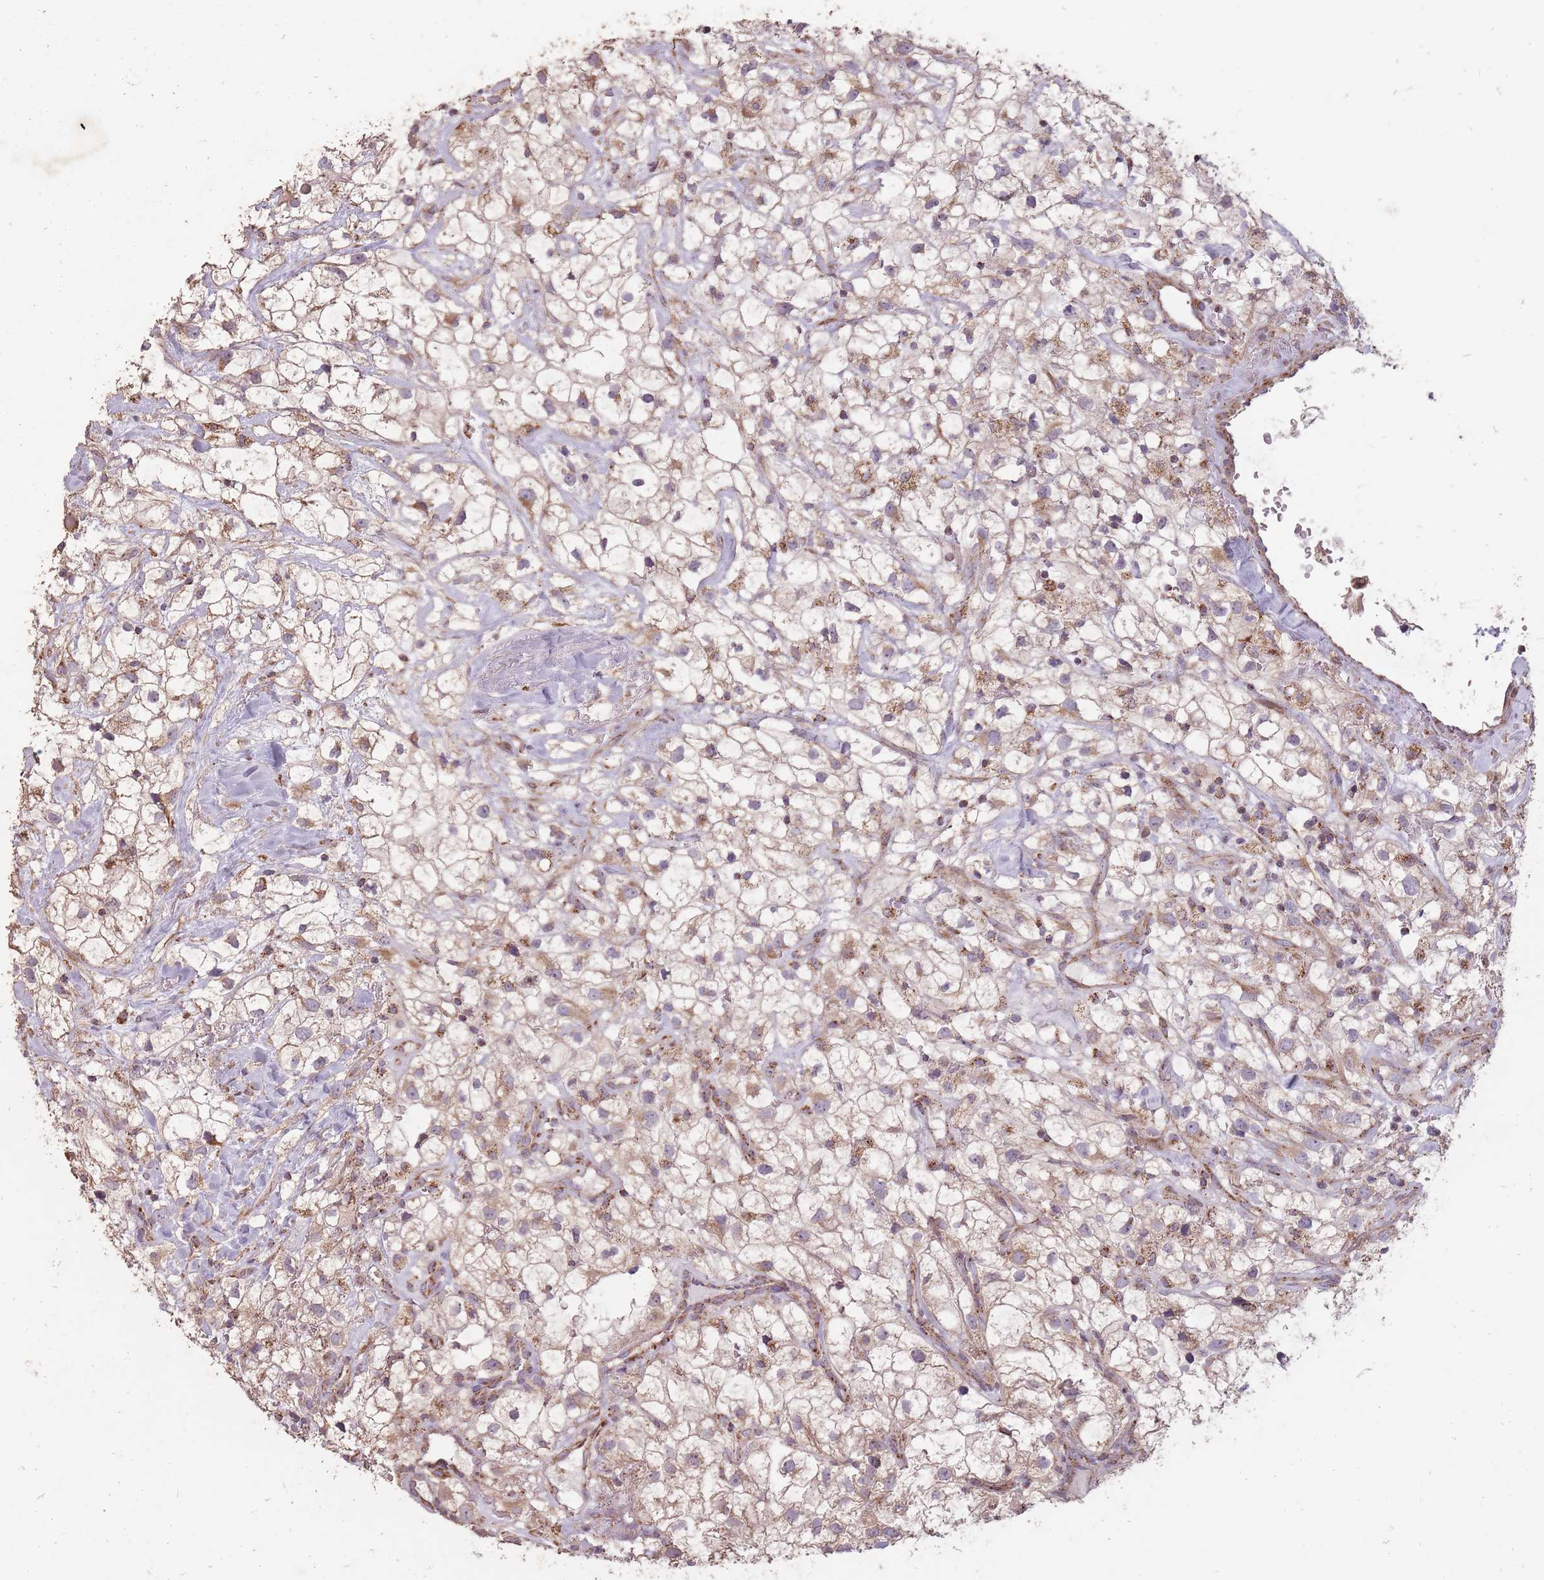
{"staining": {"intensity": "moderate", "quantity": "<25%", "location": "cytoplasmic/membranous"}, "tissue": "renal cancer", "cell_type": "Tumor cells", "image_type": "cancer", "snomed": [{"axis": "morphology", "description": "Adenocarcinoma, NOS"}, {"axis": "topography", "description": "Kidney"}], "caption": "Protein staining of adenocarcinoma (renal) tissue shows moderate cytoplasmic/membranous expression in approximately <25% of tumor cells. Nuclei are stained in blue.", "gene": "CNOT8", "patient": {"sex": "male", "age": 59}}